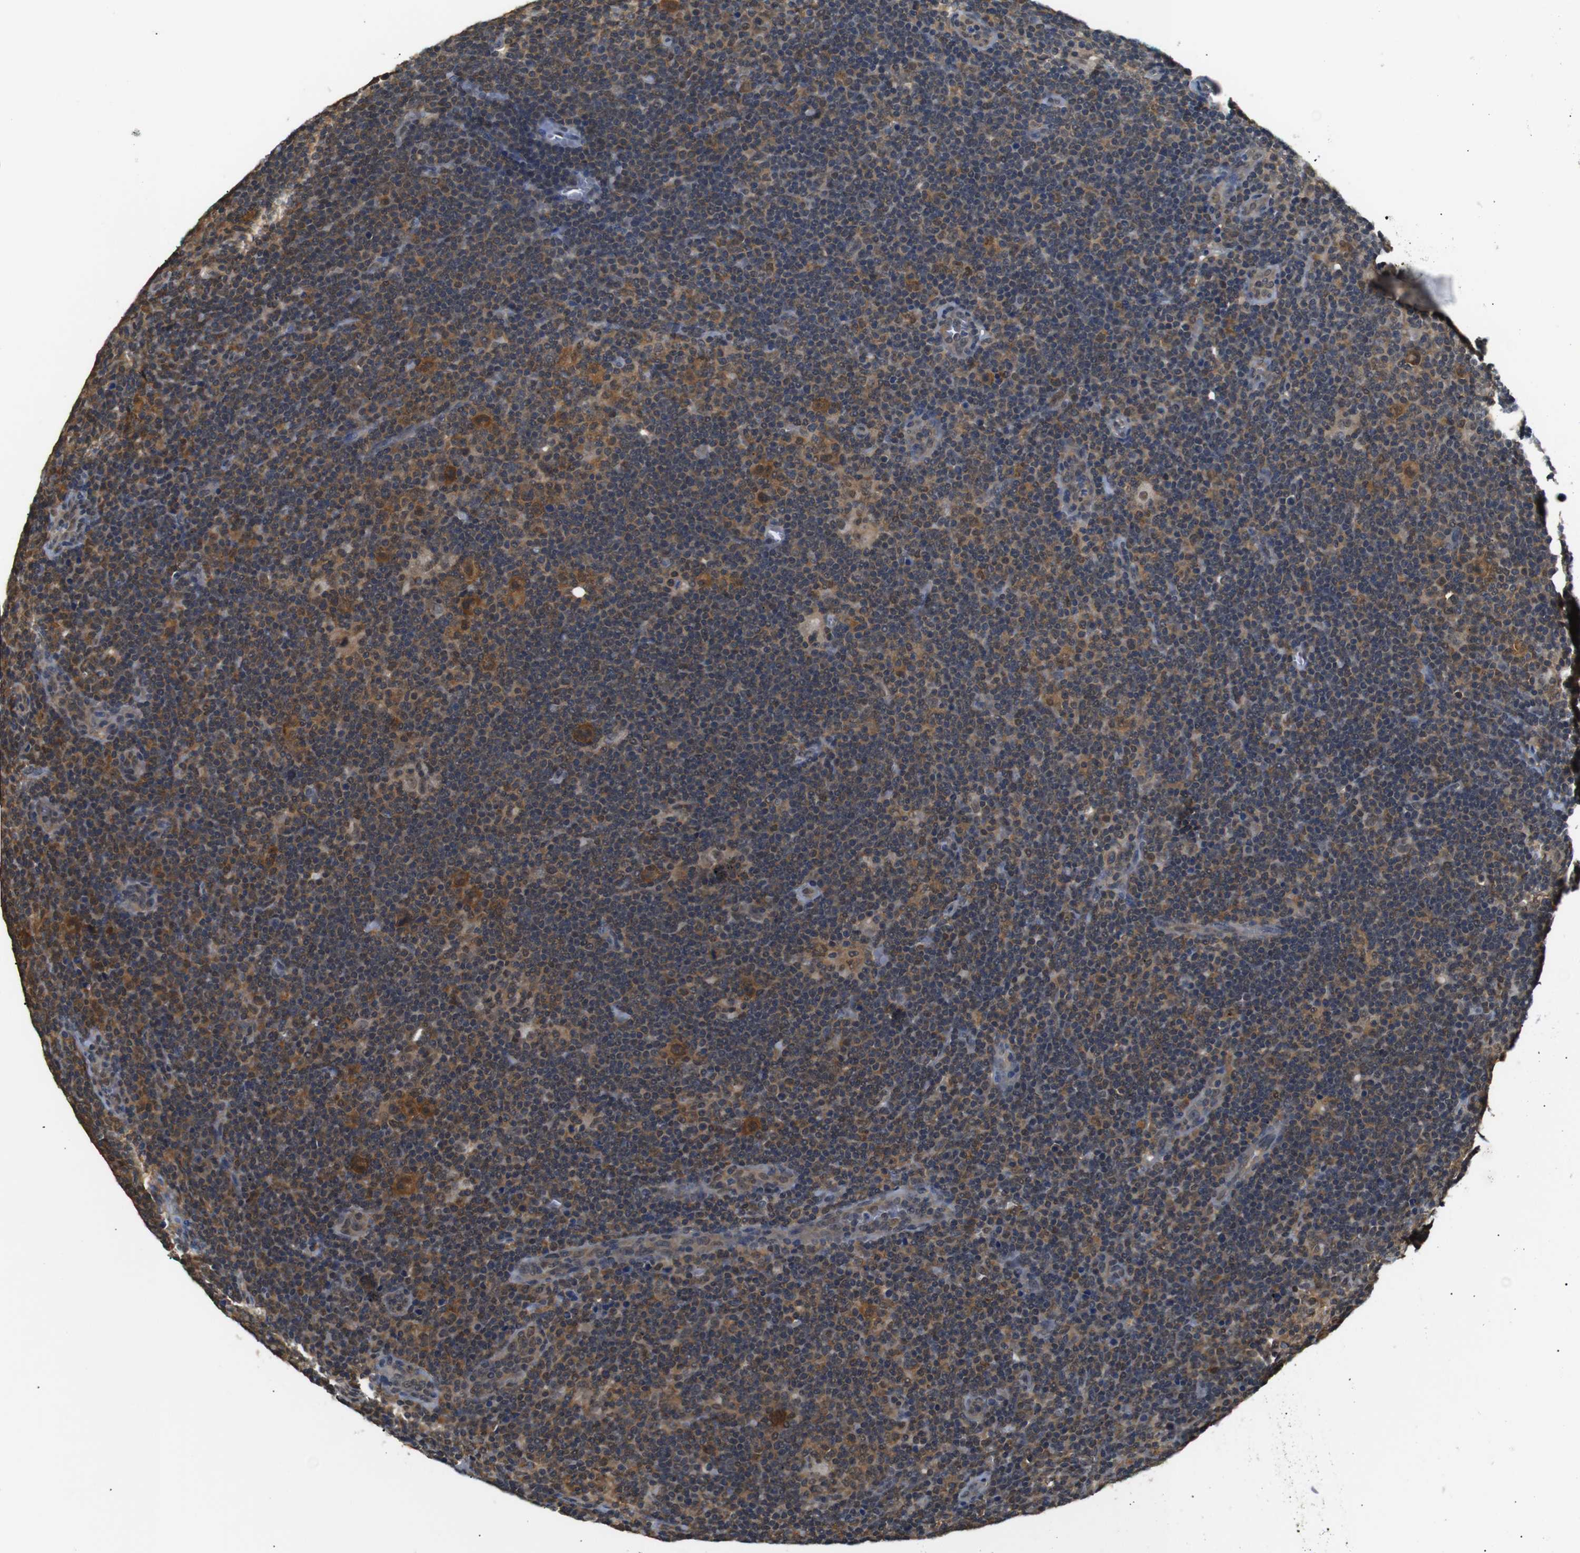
{"staining": {"intensity": "moderate", "quantity": ">75%", "location": "cytoplasmic/membranous"}, "tissue": "lymphoma", "cell_type": "Tumor cells", "image_type": "cancer", "snomed": [{"axis": "morphology", "description": "Hodgkin's disease, NOS"}, {"axis": "topography", "description": "Lymph node"}], "caption": "High-power microscopy captured an immunohistochemistry micrograph of lymphoma, revealing moderate cytoplasmic/membranous staining in about >75% of tumor cells. The protein is stained brown, and the nuclei are stained in blue (DAB (3,3'-diaminobenzidine) IHC with brightfield microscopy, high magnification).", "gene": "UBXN1", "patient": {"sex": "female", "age": 57}}